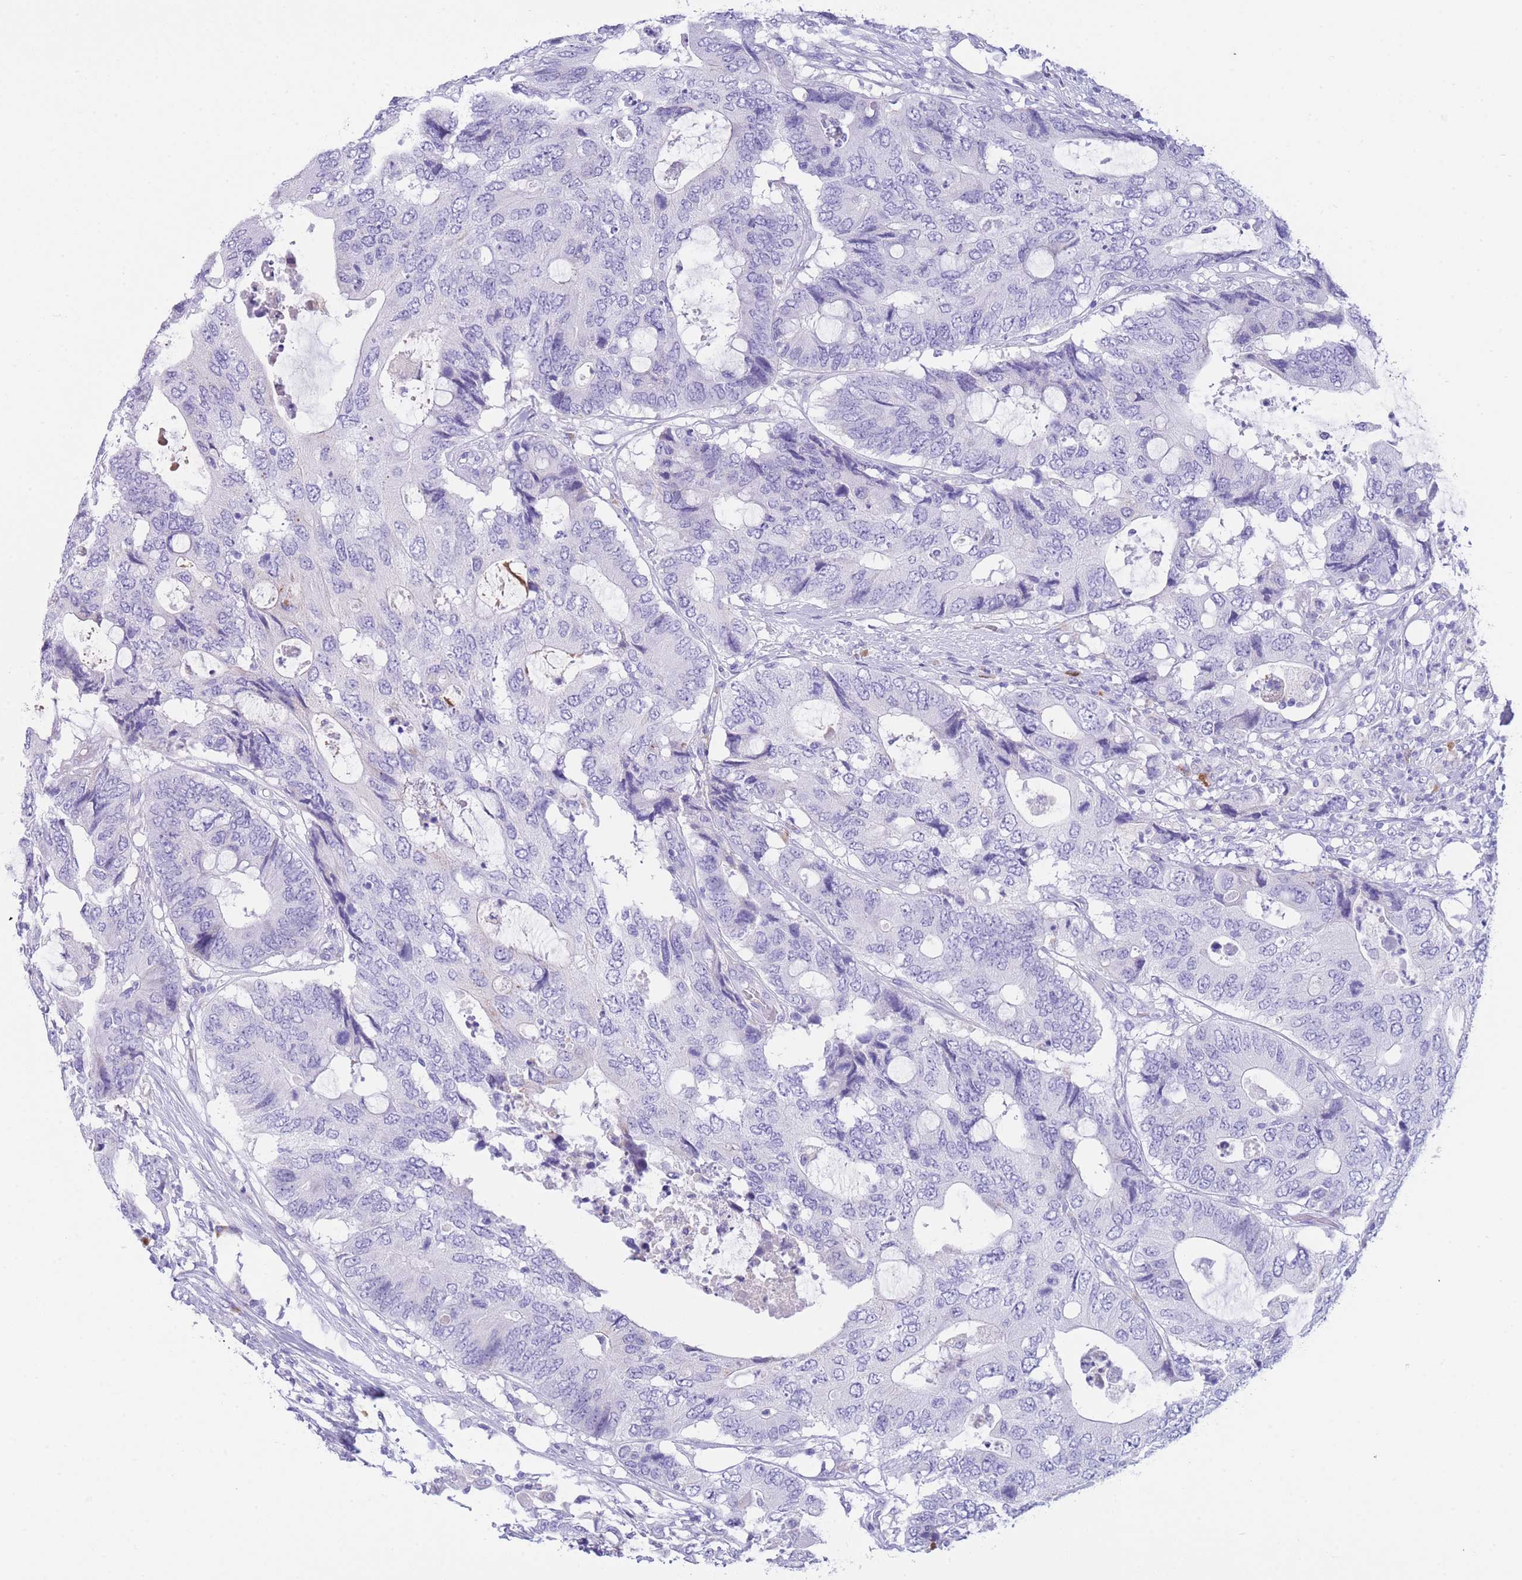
{"staining": {"intensity": "negative", "quantity": "none", "location": "none"}, "tissue": "colorectal cancer", "cell_type": "Tumor cells", "image_type": "cancer", "snomed": [{"axis": "morphology", "description": "Adenocarcinoma, NOS"}, {"axis": "topography", "description": "Colon"}], "caption": "High magnification brightfield microscopy of colorectal cancer stained with DAB (brown) and counterstained with hematoxylin (blue): tumor cells show no significant expression.", "gene": "PLBD1", "patient": {"sex": "male", "age": 71}}